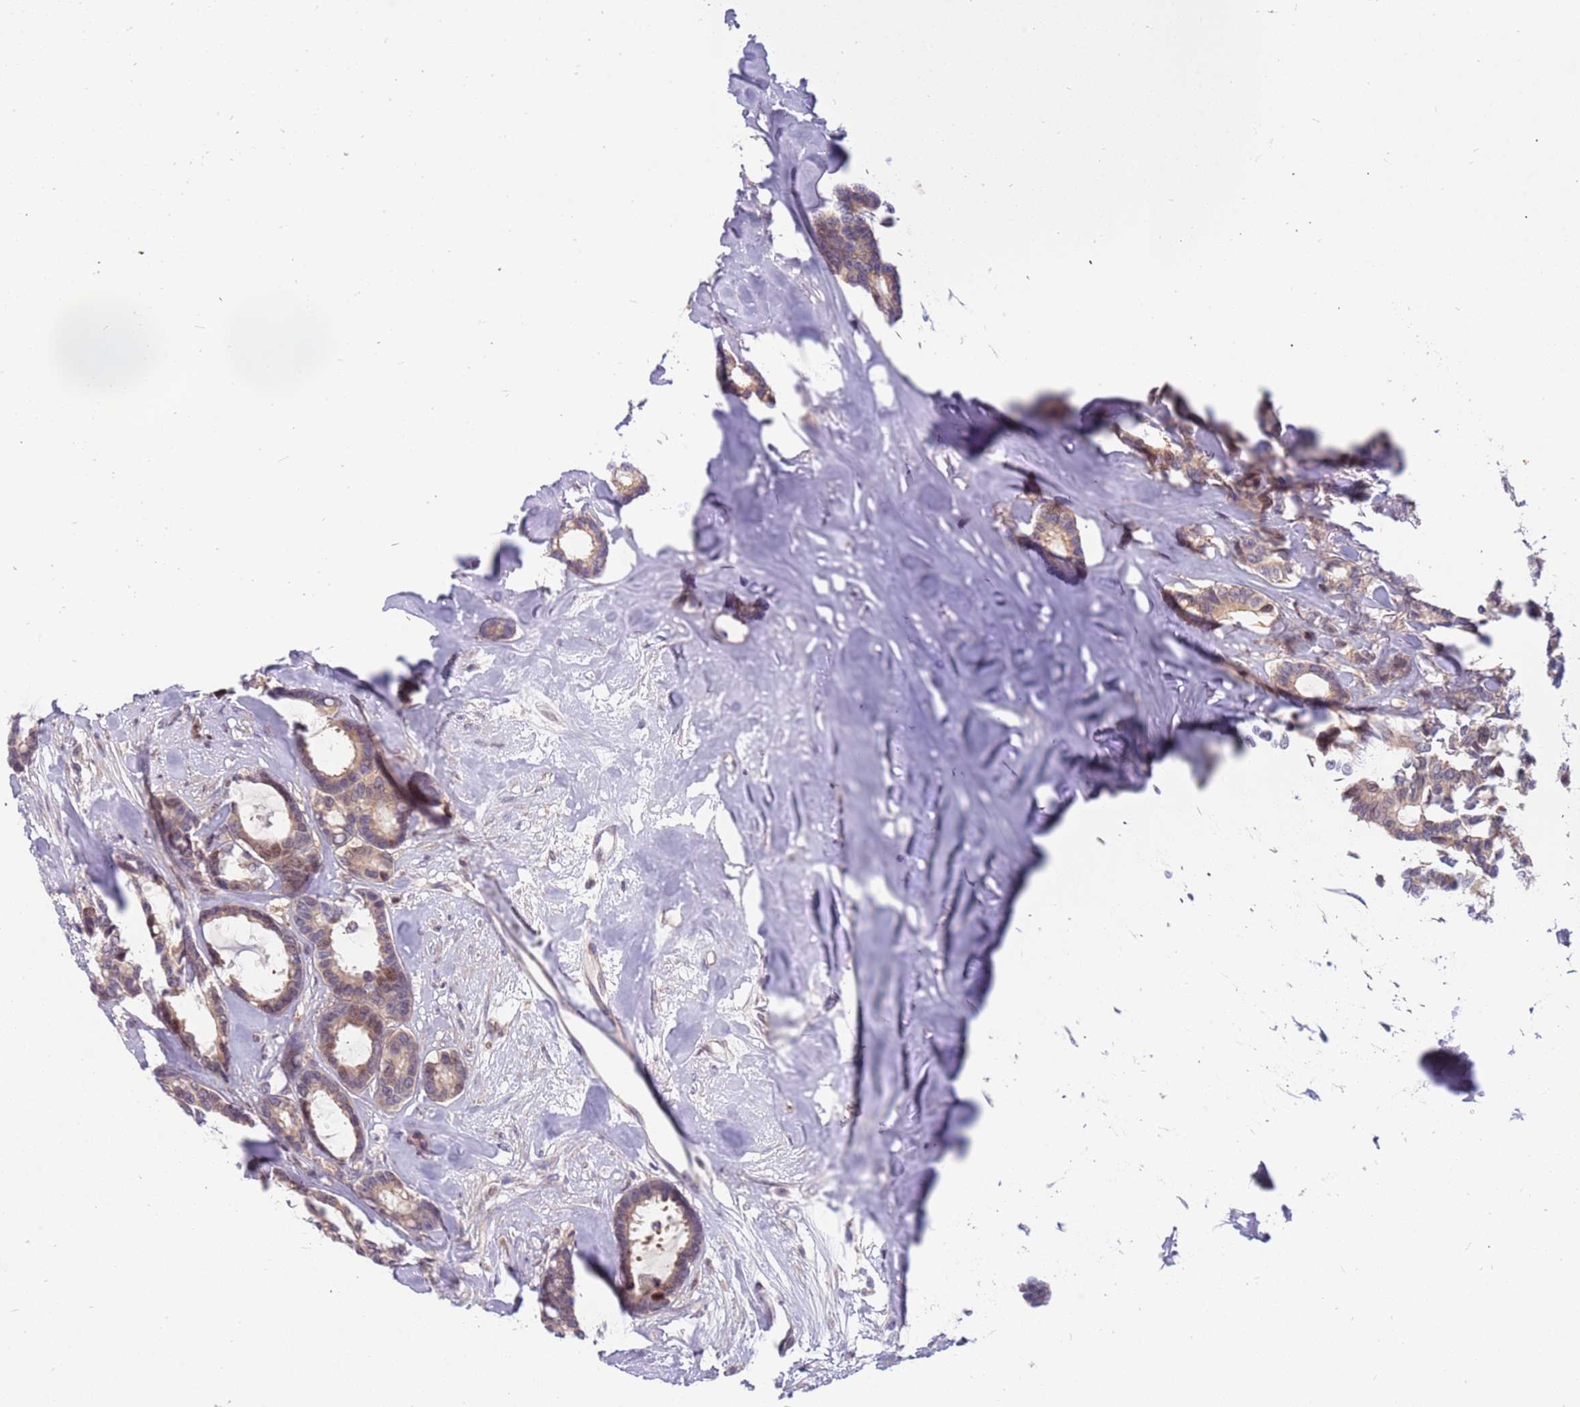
{"staining": {"intensity": "weak", "quantity": ">75%", "location": "cytoplasmic/membranous"}, "tissue": "breast cancer", "cell_type": "Tumor cells", "image_type": "cancer", "snomed": [{"axis": "morphology", "description": "Duct carcinoma"}, {"axis": "topography", "description": "Breast"}], "caption": "Breast cancer (intraductal carcinoma) was stained to show a protein in brown. There is low levels of weak cytoplasmic/membranous positivity in about >75% of tumor cells. (DAB (3,3'-diaminobenzidine) IHC, brown staining for protein, blue staining for nuclei).", "gene": "ARHGEF5", "patient": {"sex": "female", "age": 87}}